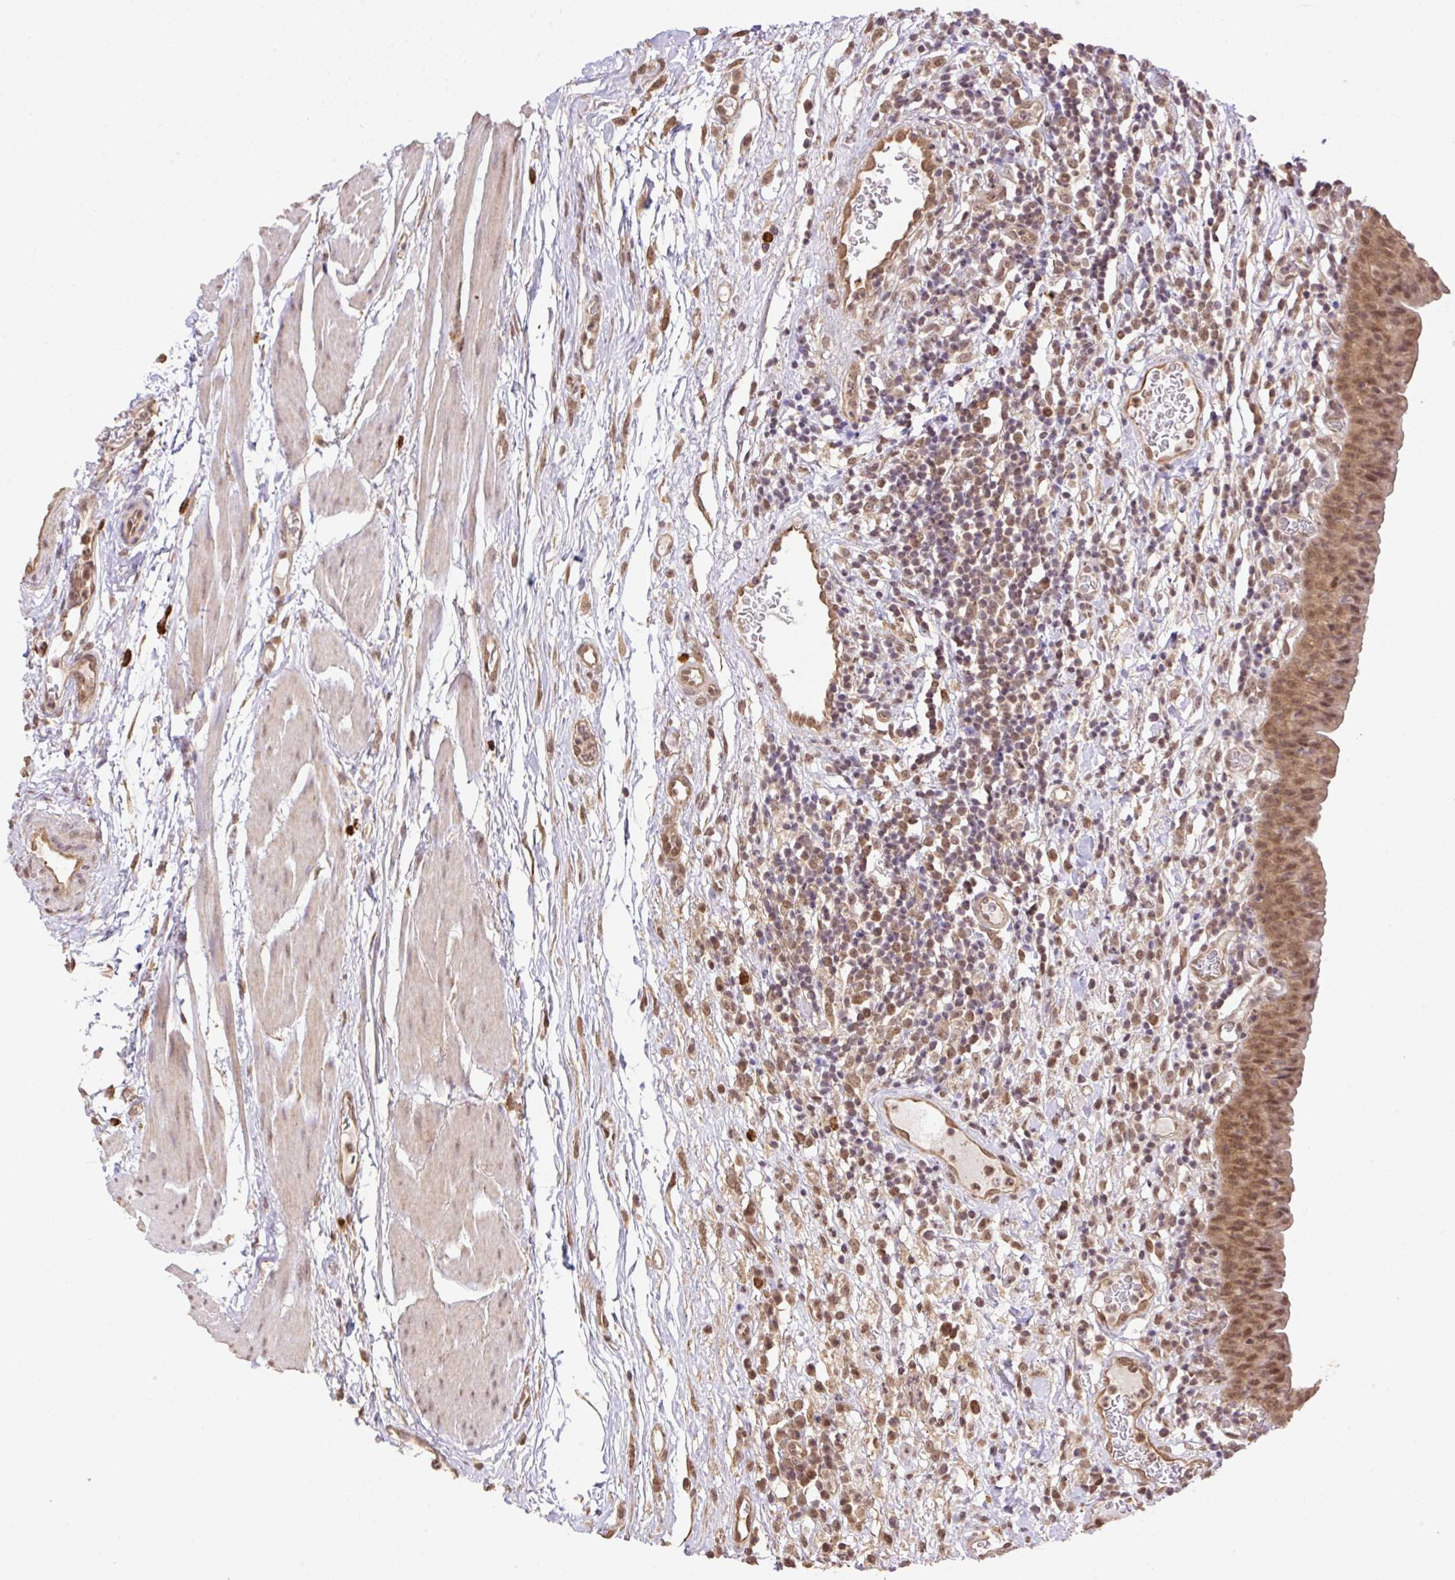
{"staining": {"intensity": "moderate", "quantity": ">75%", "location": "cytoplasmic/membranous,nuclear"}, "tissue": "urinary bladder", "cell_type": "Urothelial cells", "image_type": "normal", "snomed": [{"axis": "morphology", "description": "Normal tissue, NOS"}, {"axis": "morphology", "description": "Inflammation, NOS"}, {"axis": "topography", "description": "Urinary bladder"}], "caption": "Normal urinary bladder shows moderate cytoplasmic/membranous,nuclear positivity in about >75% of urothelial cells, visualized by immunohistochemistry. The protein of interest is shown in brown color, while the nuclei are stained blue.", "gene": "VPS25", "patient": {"sex": "male", "age": 57}}